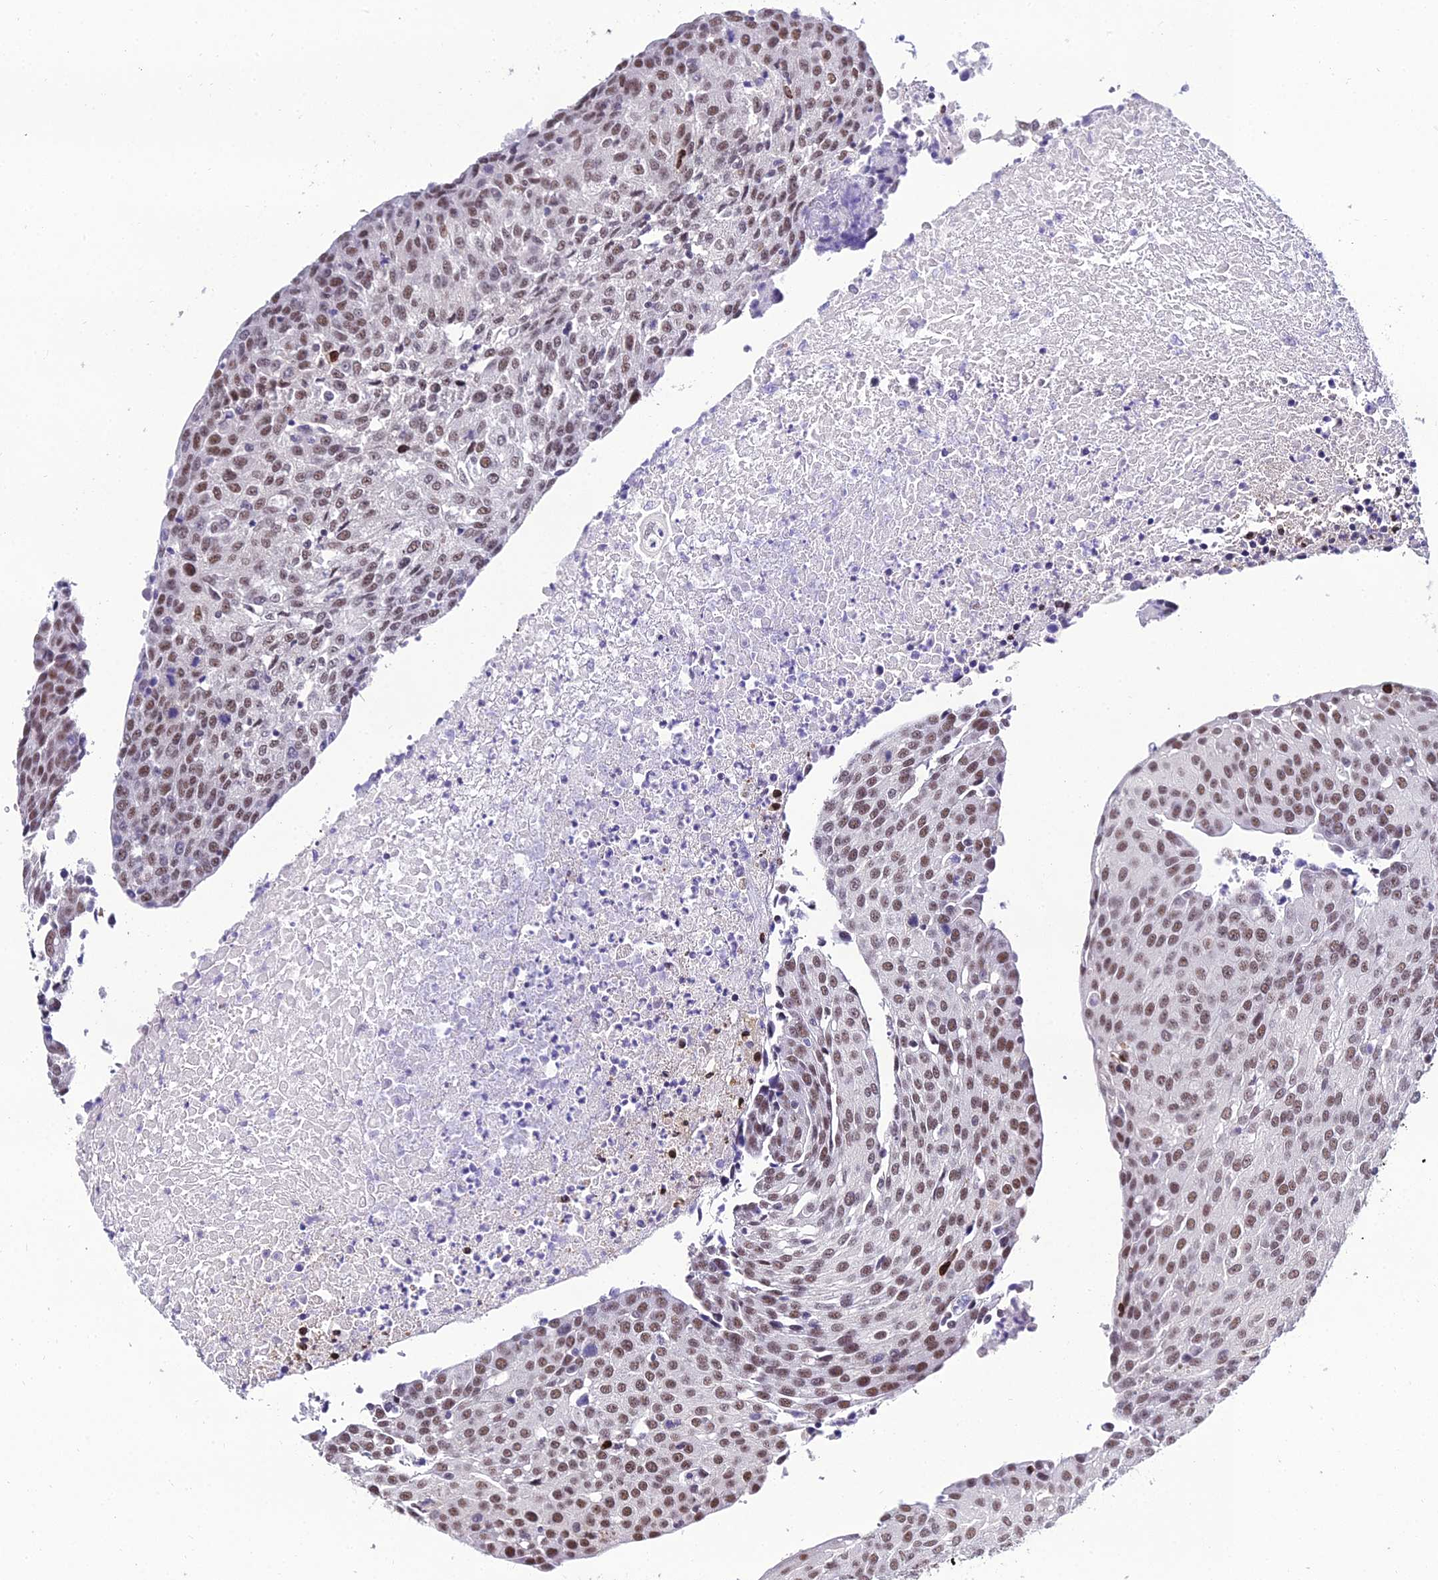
{"staining": {"intensity": "moderate", "quantity": ">75%", "location": "nuclear"}, "tissue": "urothelial cancer", "cell_type": "Tumor cells", "image_type": "cancer", "snomed": [{"axis": "morphology", "description": "Urothelial carcinoma, High grade"}, {"axis": "topography", "description": "Urinary bladder"}], "caption": "Immunohistochemical staining of human urothelial cancer reveals medium levels of moderate nuclear staining in approximately >75% of tumor cells. Nuclei are stained in blue.", "gene": "PPP4R2", "patient": {"sex": "female", "age": 85}}